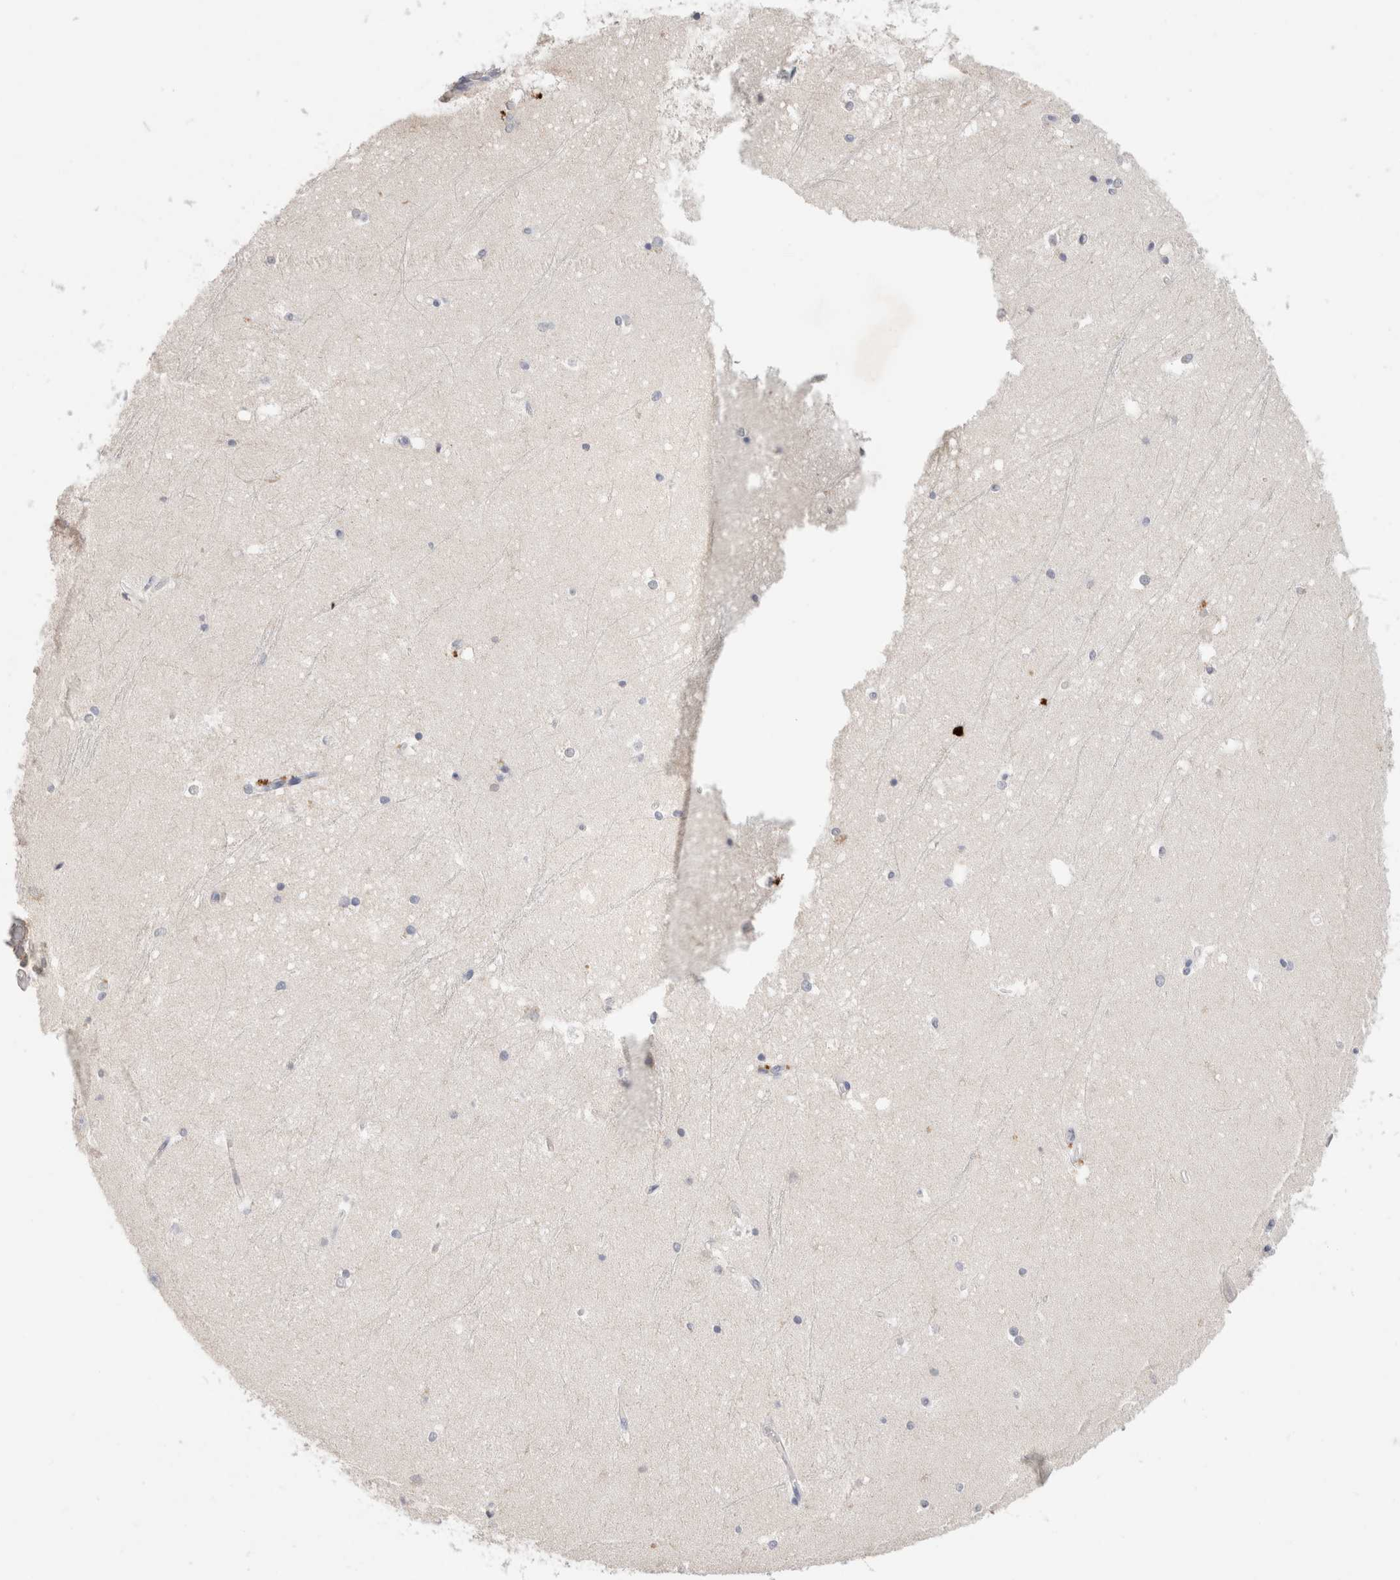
{"staining": {"intensity": "negative", "quantity": "none", "location": "none"}, "tissue": "hippocampus", "cell_type": "Glial cells", "image_type": "normal", "snomed": [{"axis": "morphology", "description": "Normal tissue, NOS"}, {"axis": "topography", "description": "Hippocampus"}], "caption": "There is no significant expression in glial cells of hippocampus. (Immunohistochemistry (ihc), brightfield microscopy, high magnification).", "gene": "MPP2", "patient": {"sex": "male", "age": 45}}